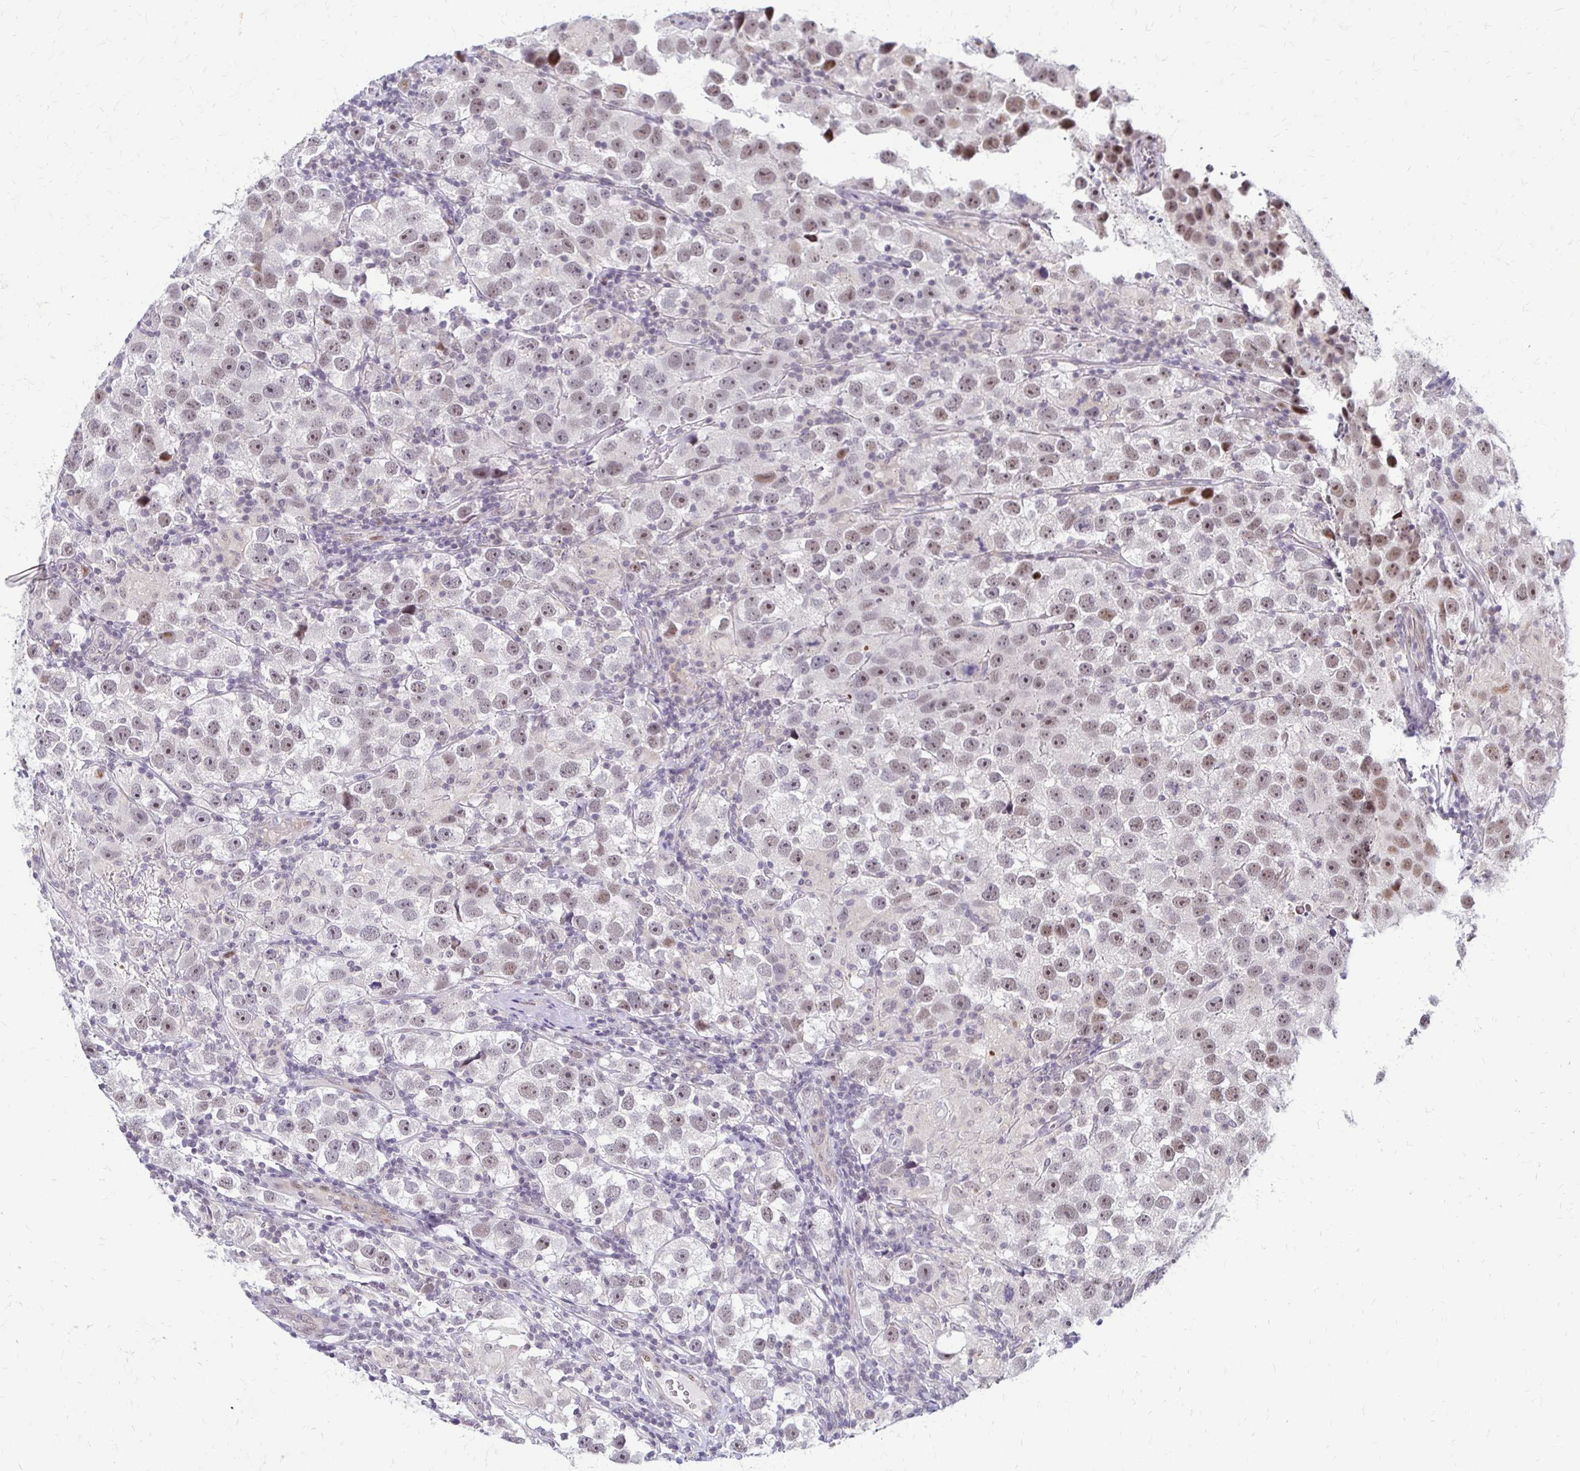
{"staining": {"intensity": "moderate", "quantity": "25%-75%", "location": "nuclear"}, "tissue": "testis cancer", "cell_type": "Tumor cells", "image_type": "cancer", "snomed": [{"axis": "morphology", "description": "Seminoma, NOS"}, {"axis": "topography", "description": "Testis"}], "caption": "DAB (3,3'-diaminobenzidine) immunohistochemical staining of human testis seminoma displays moderate nuclear protein expression in about 25%-75% of tumor cells.", "gene": "TRIR", "patient": {"sex": "male", "age": 26}}